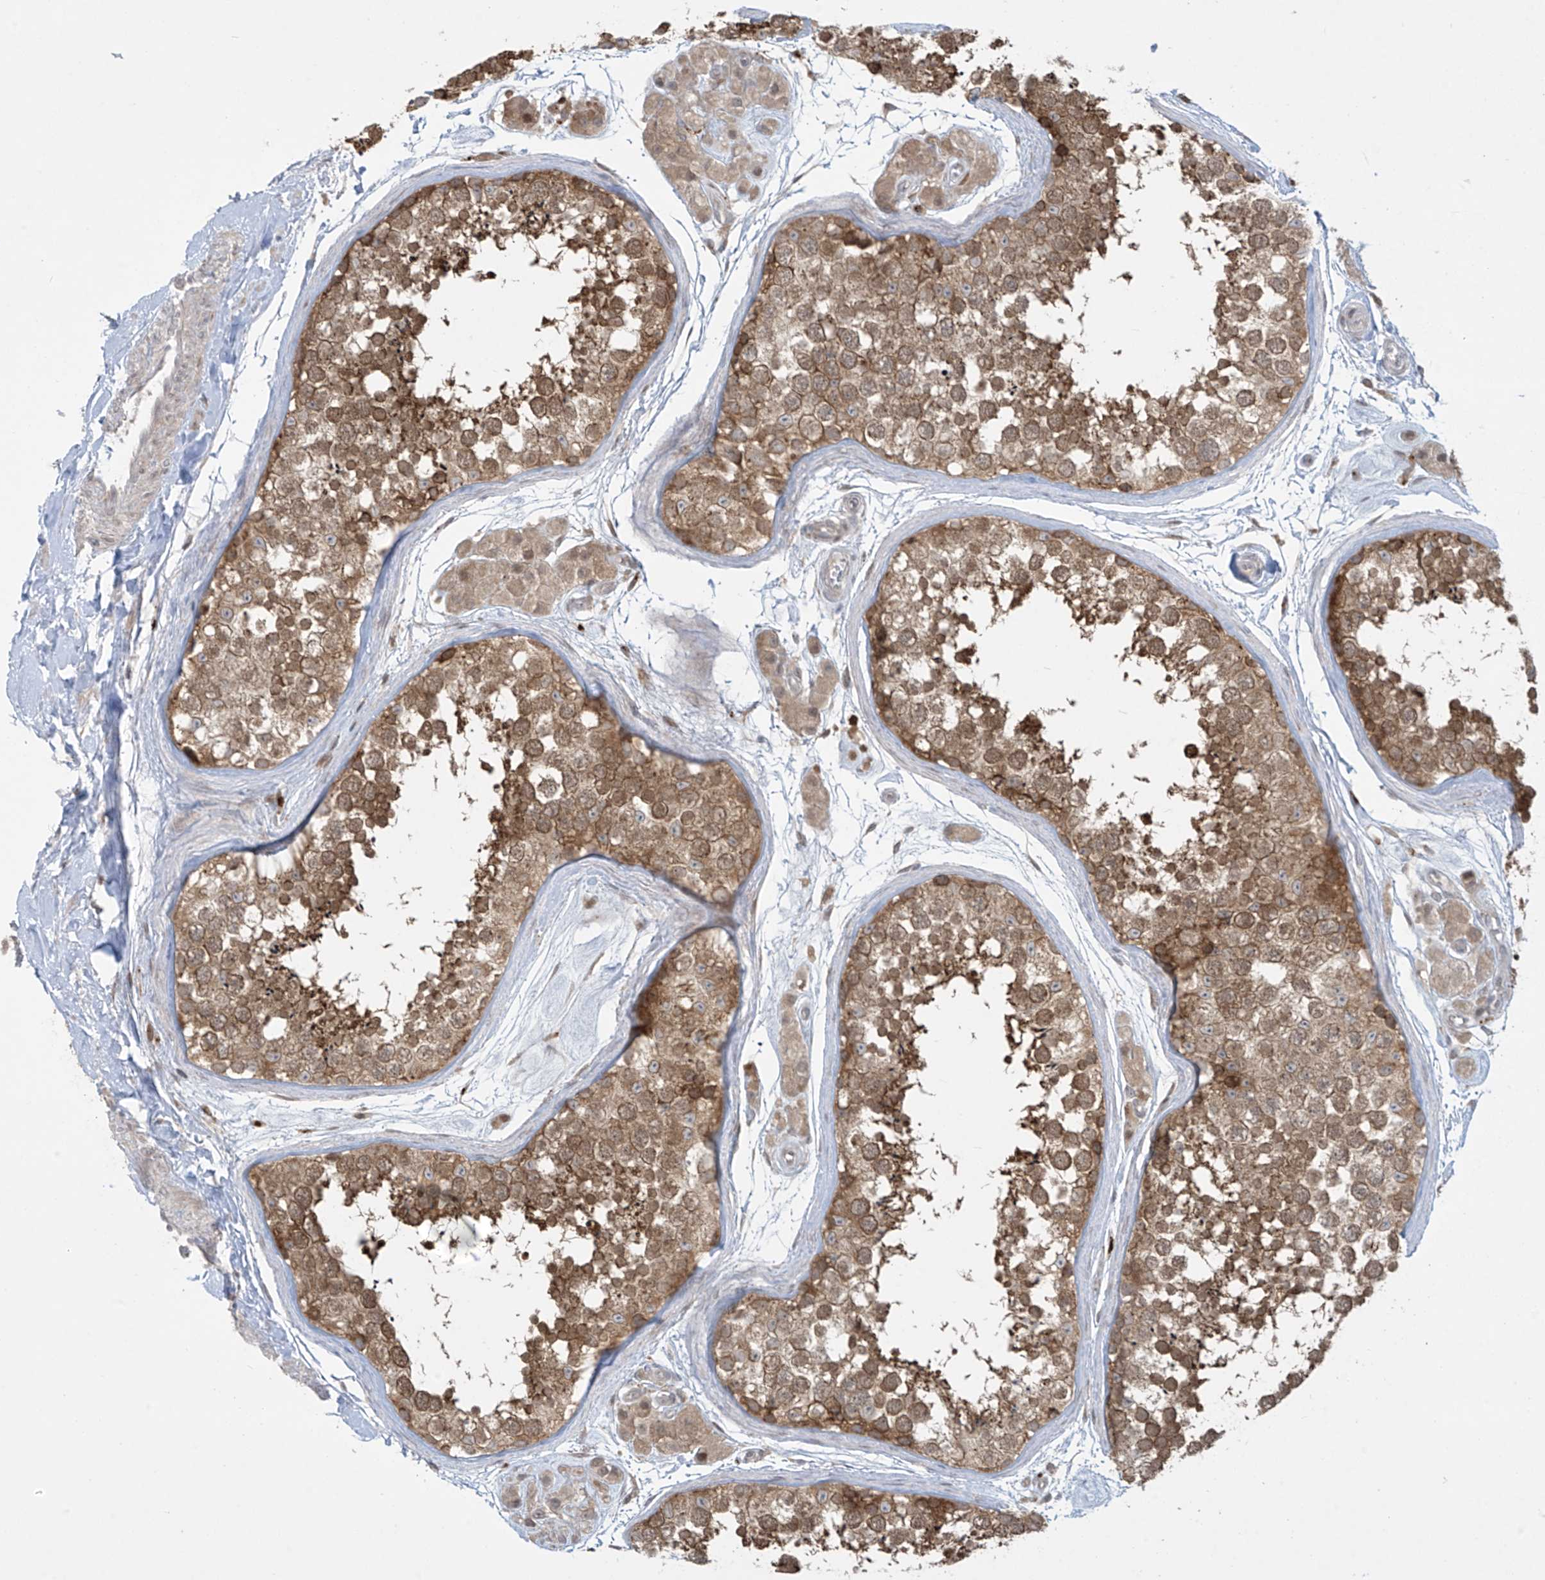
{"staining": {"intensity": "moderate", "quantity": ">75%", "location": "cytoplasmic/membranous,nuclear"}, "tissue": "testis", "cell_type": "Cells in seminiferous ducts", "image_type": "normal", "snomed": [{"axis": "morphology", "description": "Normal tissue, NOS"}, {"axis": "topography", "description": "Testis"}], "caption": "Unremarkable testis displays moderate cytoplasmic/membranous,nuclear staining in approximately >75% of cells in seminiferous ducts.", "gene": "PPAT", "patient": {"sex": "male", "age": 56}}